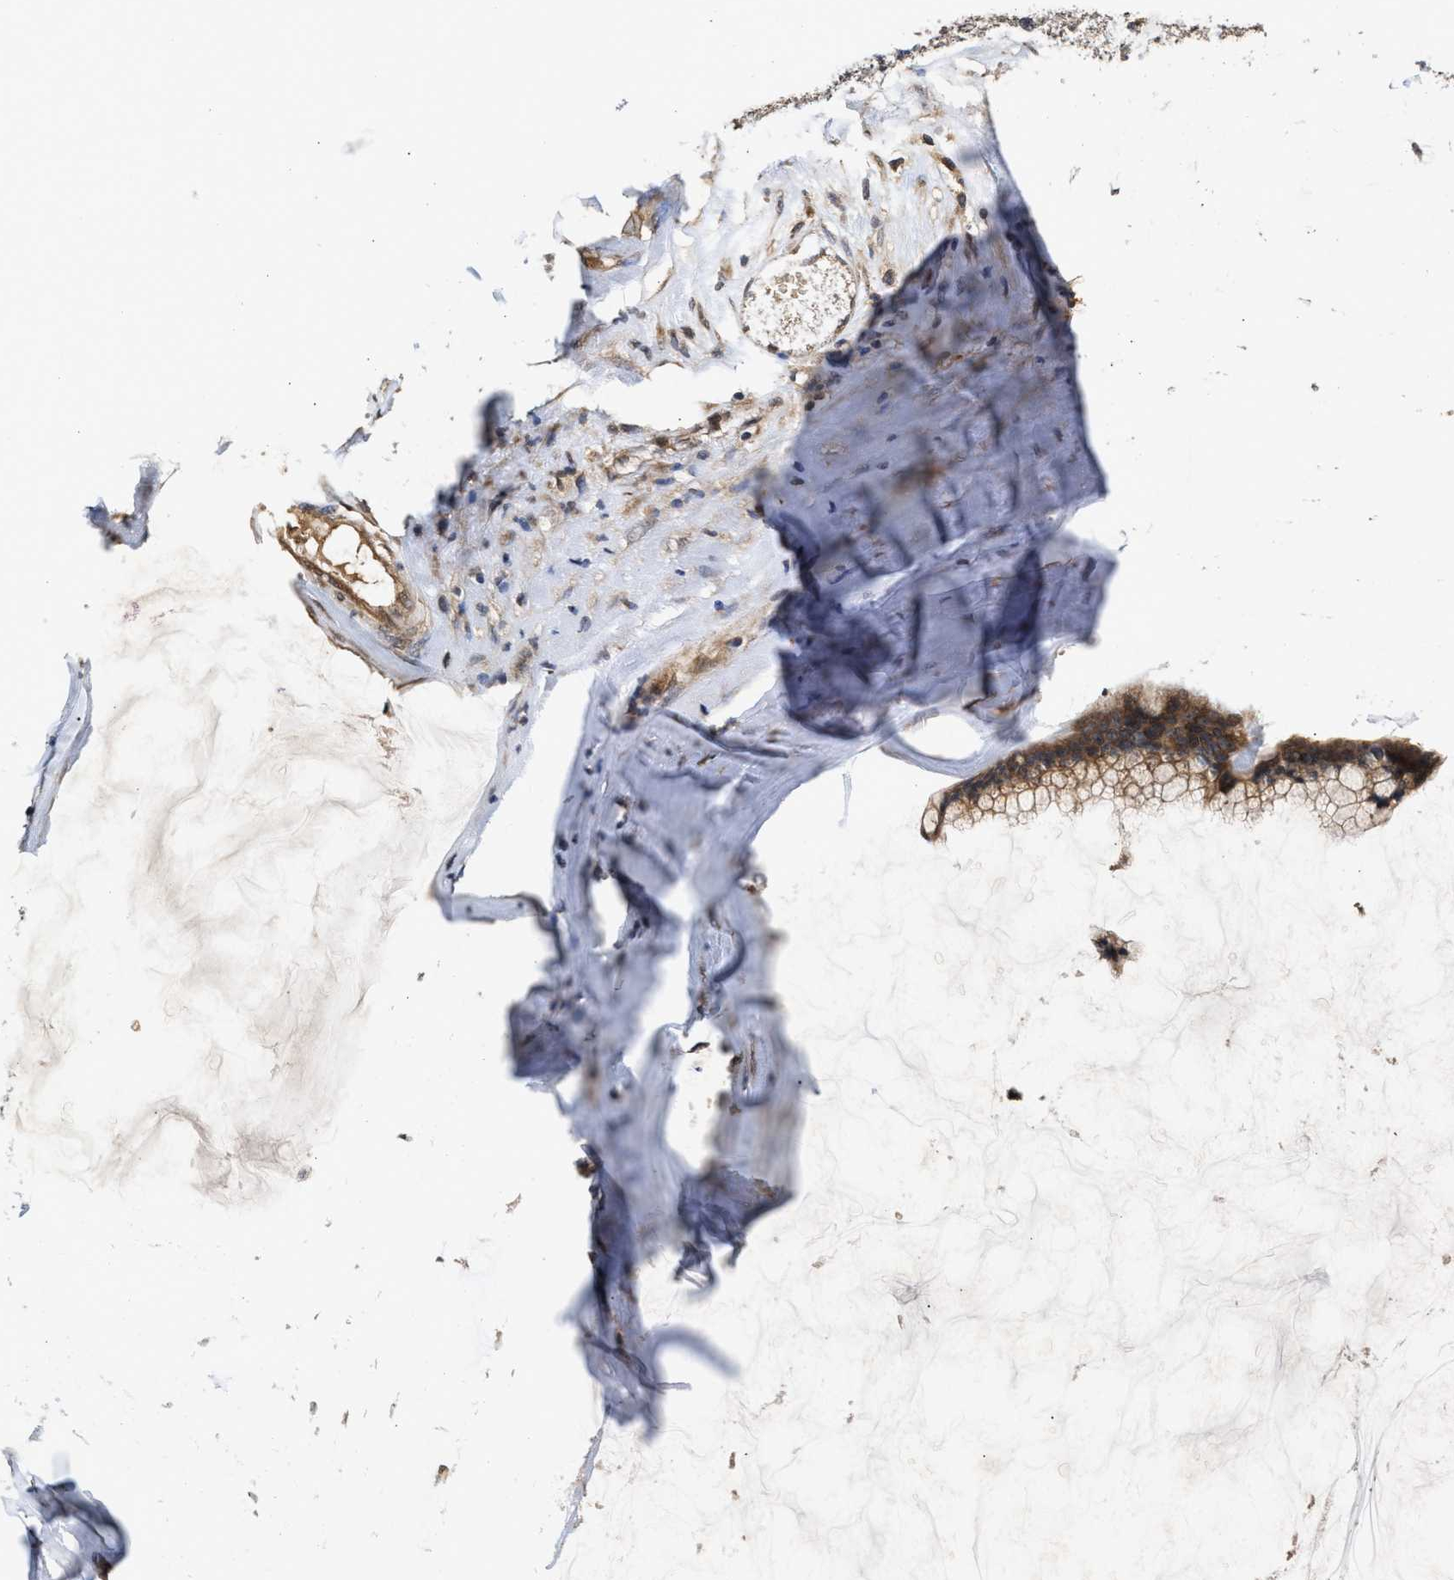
{"staining": {"intensity": "moderate", "quantity": ">75%", "location": "cytoplasmic/membranous"}, "tissue": "ovarian cancer", "cell_type": "Tumor cells", "image_type": "cancer", "snomed": [{"axis": "morphology", "description": "Cystadenocarcinoma, mucinous, NOS"}, {"axis": "topography", "description": "Ovary"}], "caption": "Ovarian mucinous cystadenocarcinoma was stained to show a protein in brown. There is medium levels of moderate cytoplasmic/membranous expression in about >75% of tumor cells.", "gene": "SAR1A", "patient": {"sex": "female", "age": 39}}